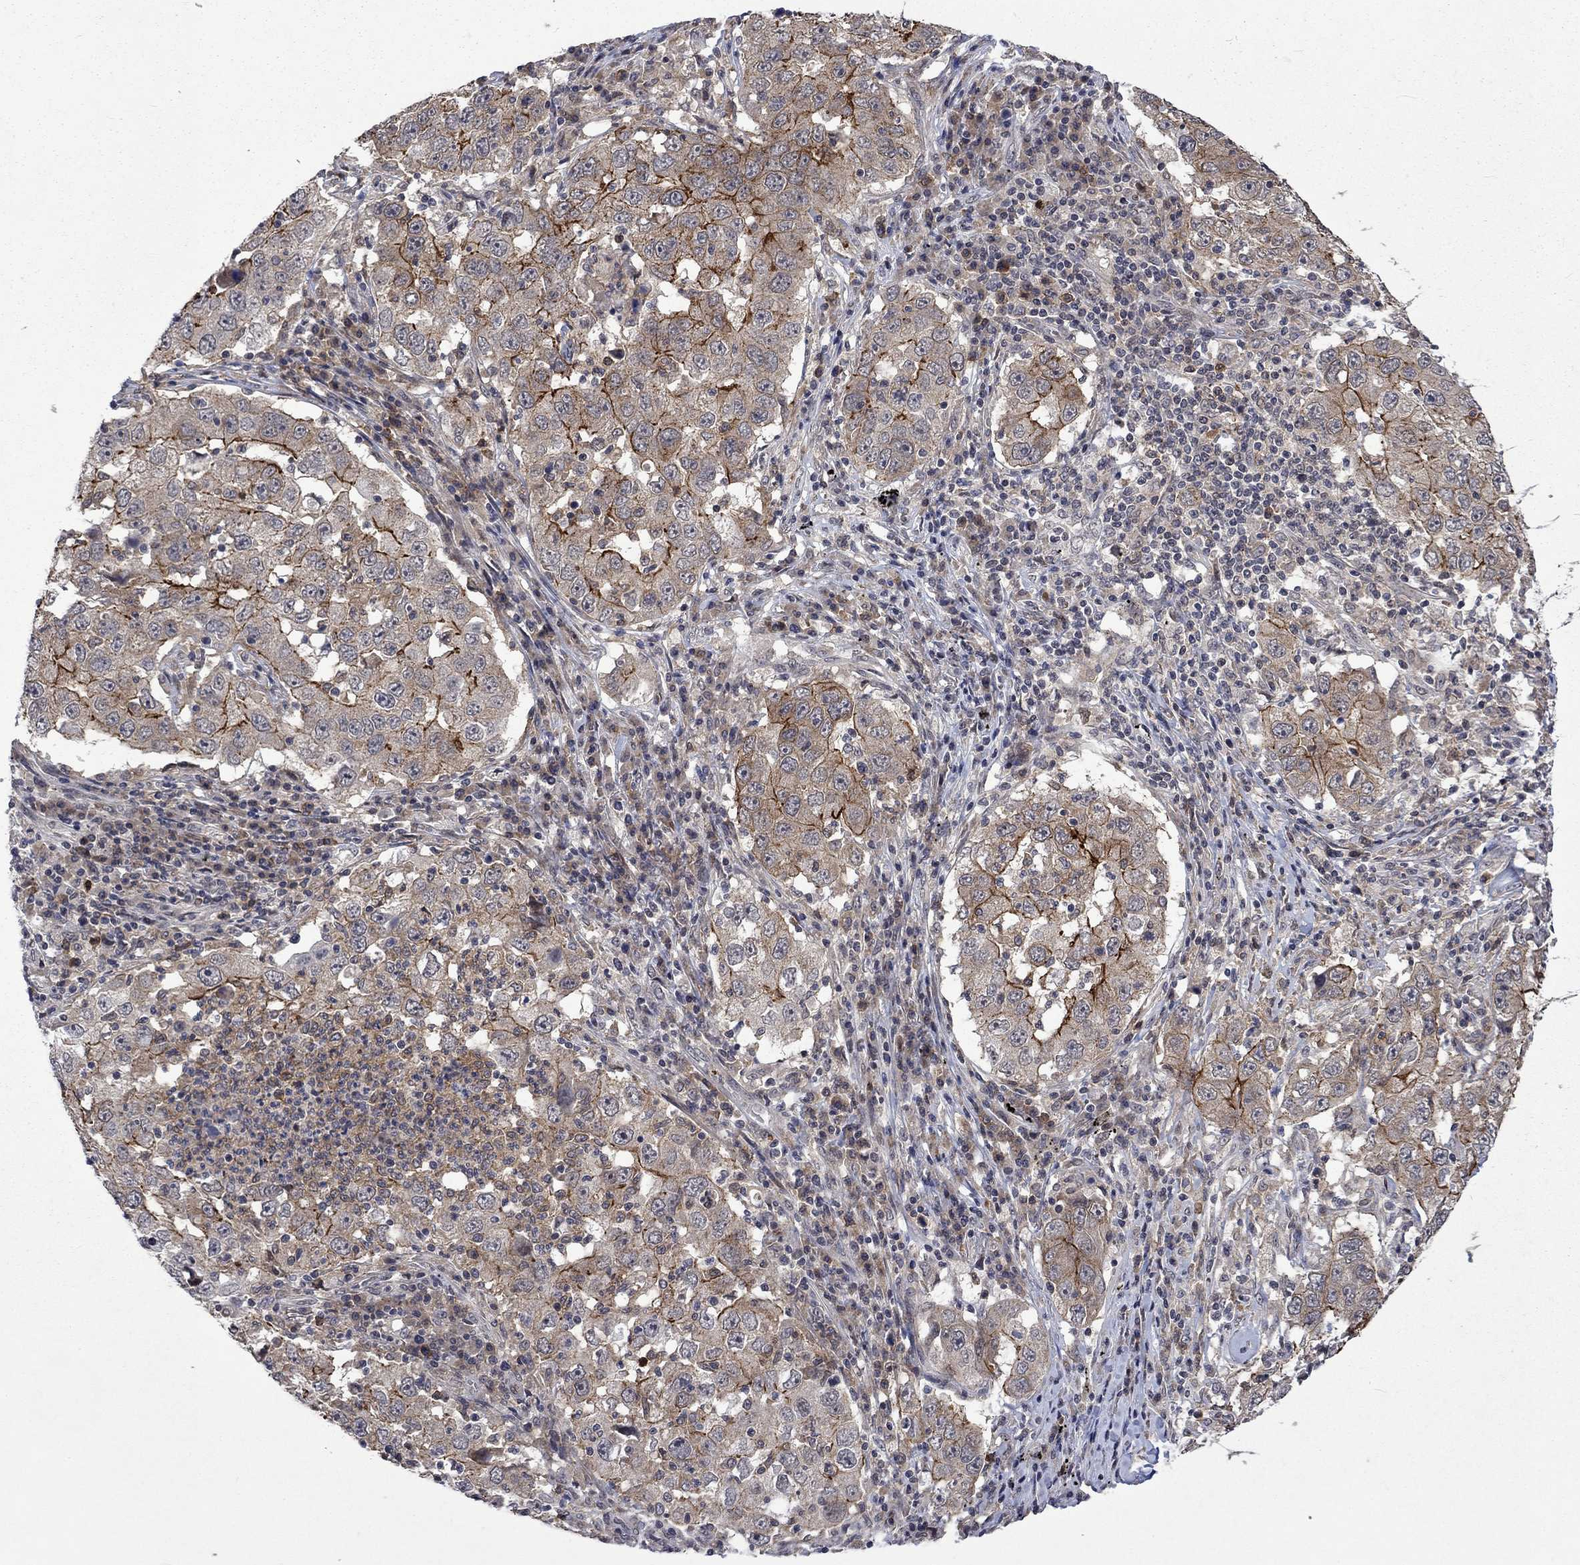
{"staining": {"intensity": "strong", "quantity": "25%-75%", "location": "cytoplasmic/membranous"}, "tissue": "lung cancer", "cell_type": "Tumor cells", "image_type": "cancer", "snomed": [{"axis": "morphology", "description": "Adenocarcinoma, NOS"}, {"axis": "topography", "description": "Lung"}], "caption": "A high amount of strong cytoplasmic/membranous positivity is appreciated in about 25%-75% of tumor cells in lung adenocarcinoma tissue.", "gene": "PPP1R9A", "patient": {"sex": "male", "age": 73}}